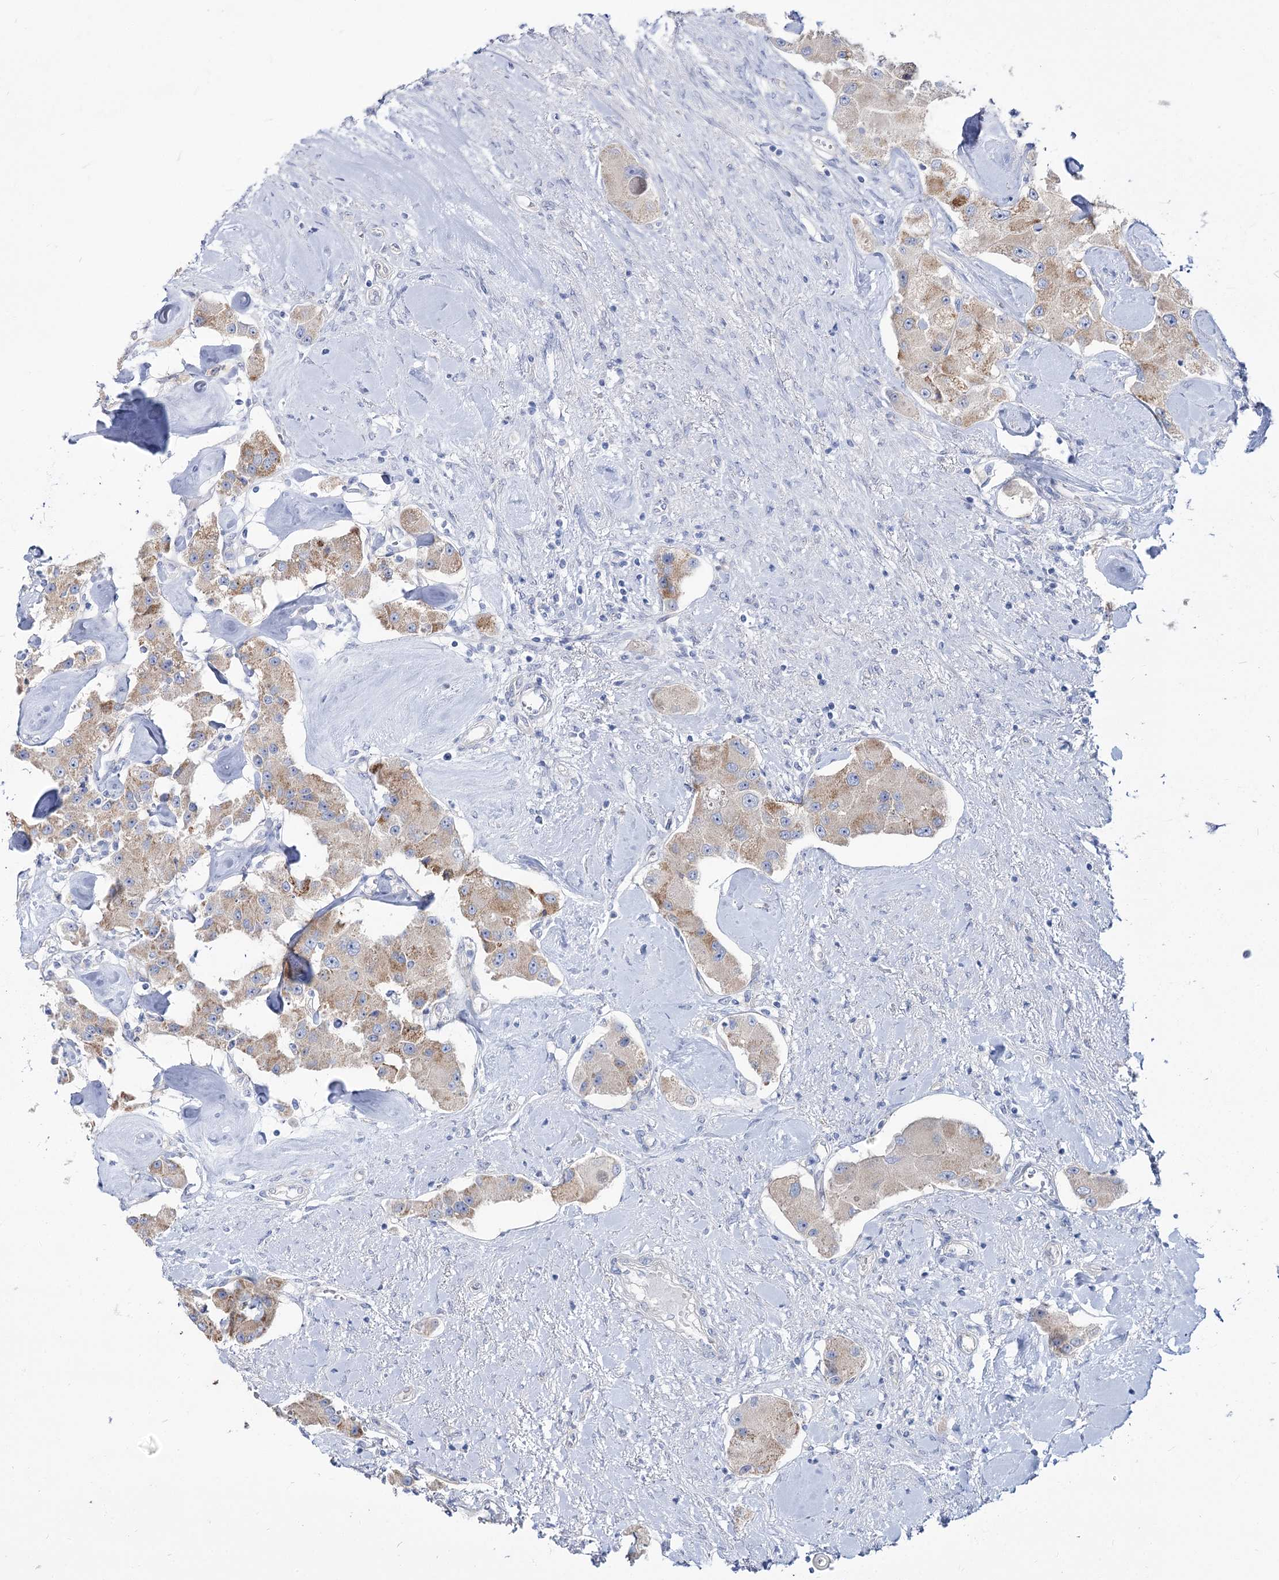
{"staining": {"intensity": "moderate", "quantity": "25%-75%", "location": "cytoplasmic/membranous"}, "tissue": "carcinoid", "cell_type": "Tumor cells", "image_type": "cancer", "snomed": [{"axis": "morphology", "description": "Carcinoid, malignant, NOS"}, {"axis": "topography", "description": "Pancreas"}], "caption": "An IHC photomicrograph of tumor tissue is shown. Protein staining in brown highlights moderate cytoplasmic/membranous positivity in carcinoid within tumor cells.", "gene": "SUOX", "patient": {"sex": "male", "age": 41}}